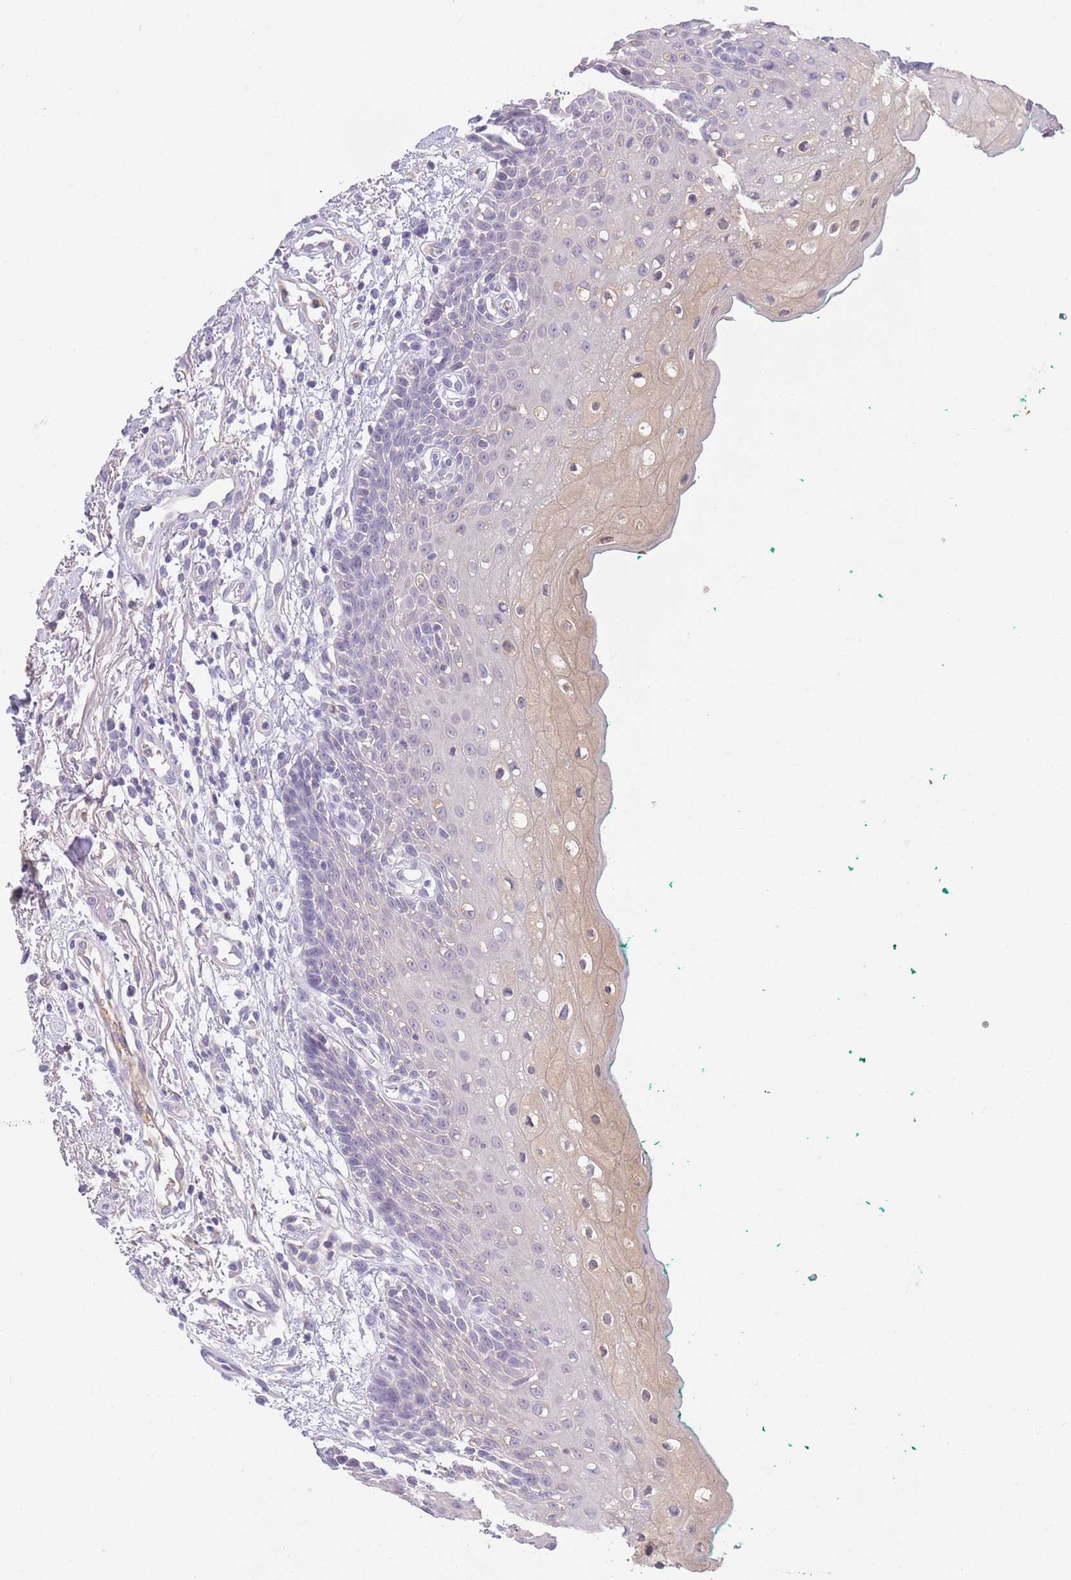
{"staining": {"intensity": "weak", "quantity": "<25%", "location": "cytoplasmic/membranous"}, "tissue": "oral mucosa", "cell_type": "Squamous epithelial cells", "image_type": "normal", "snomed": [{"axis": "morphology", "description": "Normal tissue, NOS"}, {"axis": "morphology", "description": "Squamous cell carcinoma, NOS"}, {"axis": "topography", "description": "Oral tissue"}, {"axis": "topography", "description": "Tounge, NOS"}, {"axis": "topography", "description": "Head-Neck"}], "caption": "Micrograph shows no significant protein positivity in squamous epithelial cells of unremarkable oral mucosa. The staining is performed using DAB (3,3'-diaminobenzidine) brown chromogen with nuclei counter-stained in using hematoxylin.", "gene": "IGFL4", "patient": {"sex": "male", "age": 79}}